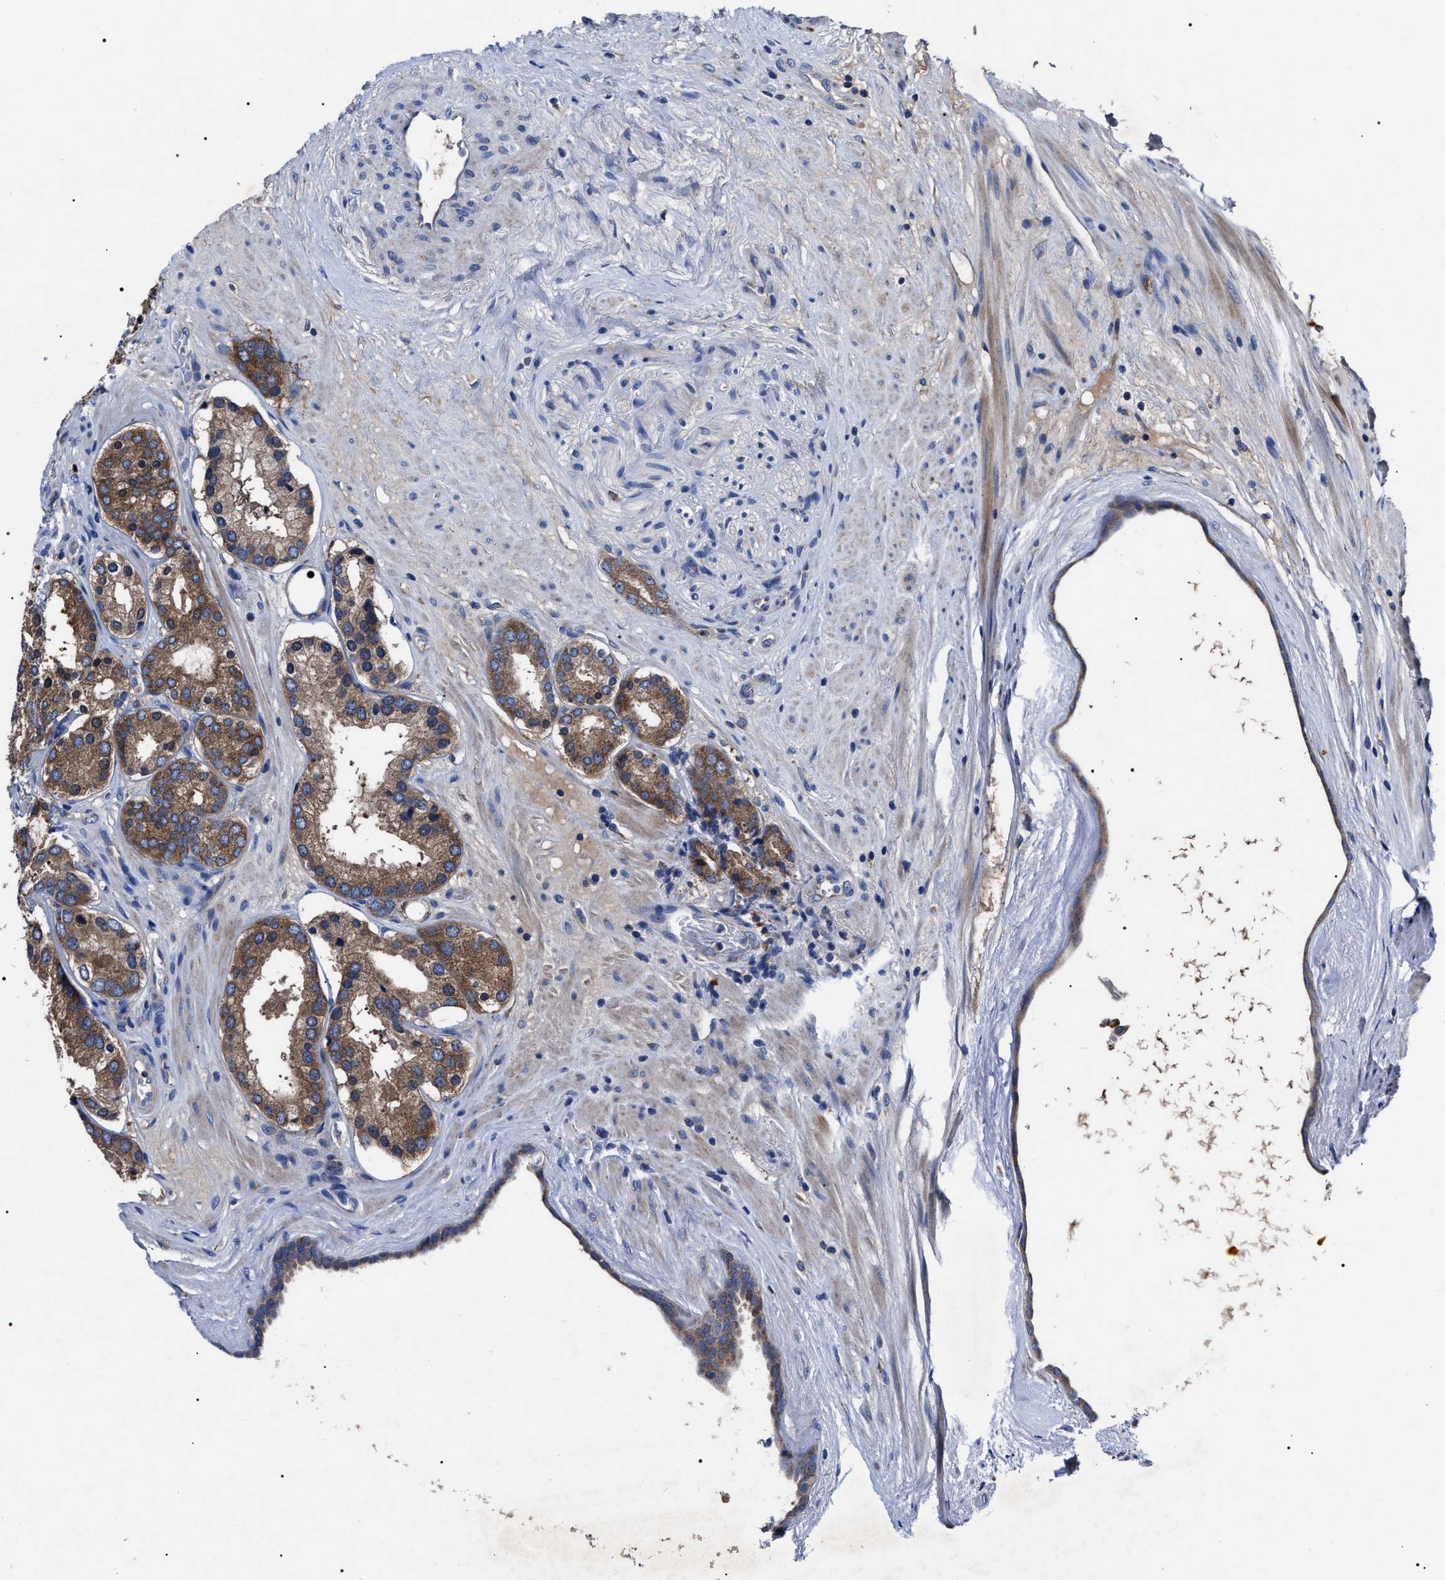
{"staining": {"intensity": "moderate", "quantity": ">75%", "location": "cytoplasmic/membranous"}, "tissue": "prostate cancer", "cell_type": "Tumor cells", "image_type": "cancer", "snomed": [{"axis": "morphology", "description": "Adenocarcinoma, Low grade"}, {"axis": "topography", "description": "Prostate"}], "caption": "Immunohistochemical staining of human low-grade adenocarcinoma (prostate) demonstrates medium levels of moderate cytoplasmic/membranous protein expression in about >75% of tumor cells.", "gene": "MACC1", "patient": {"sex": "male", "age": 69}}